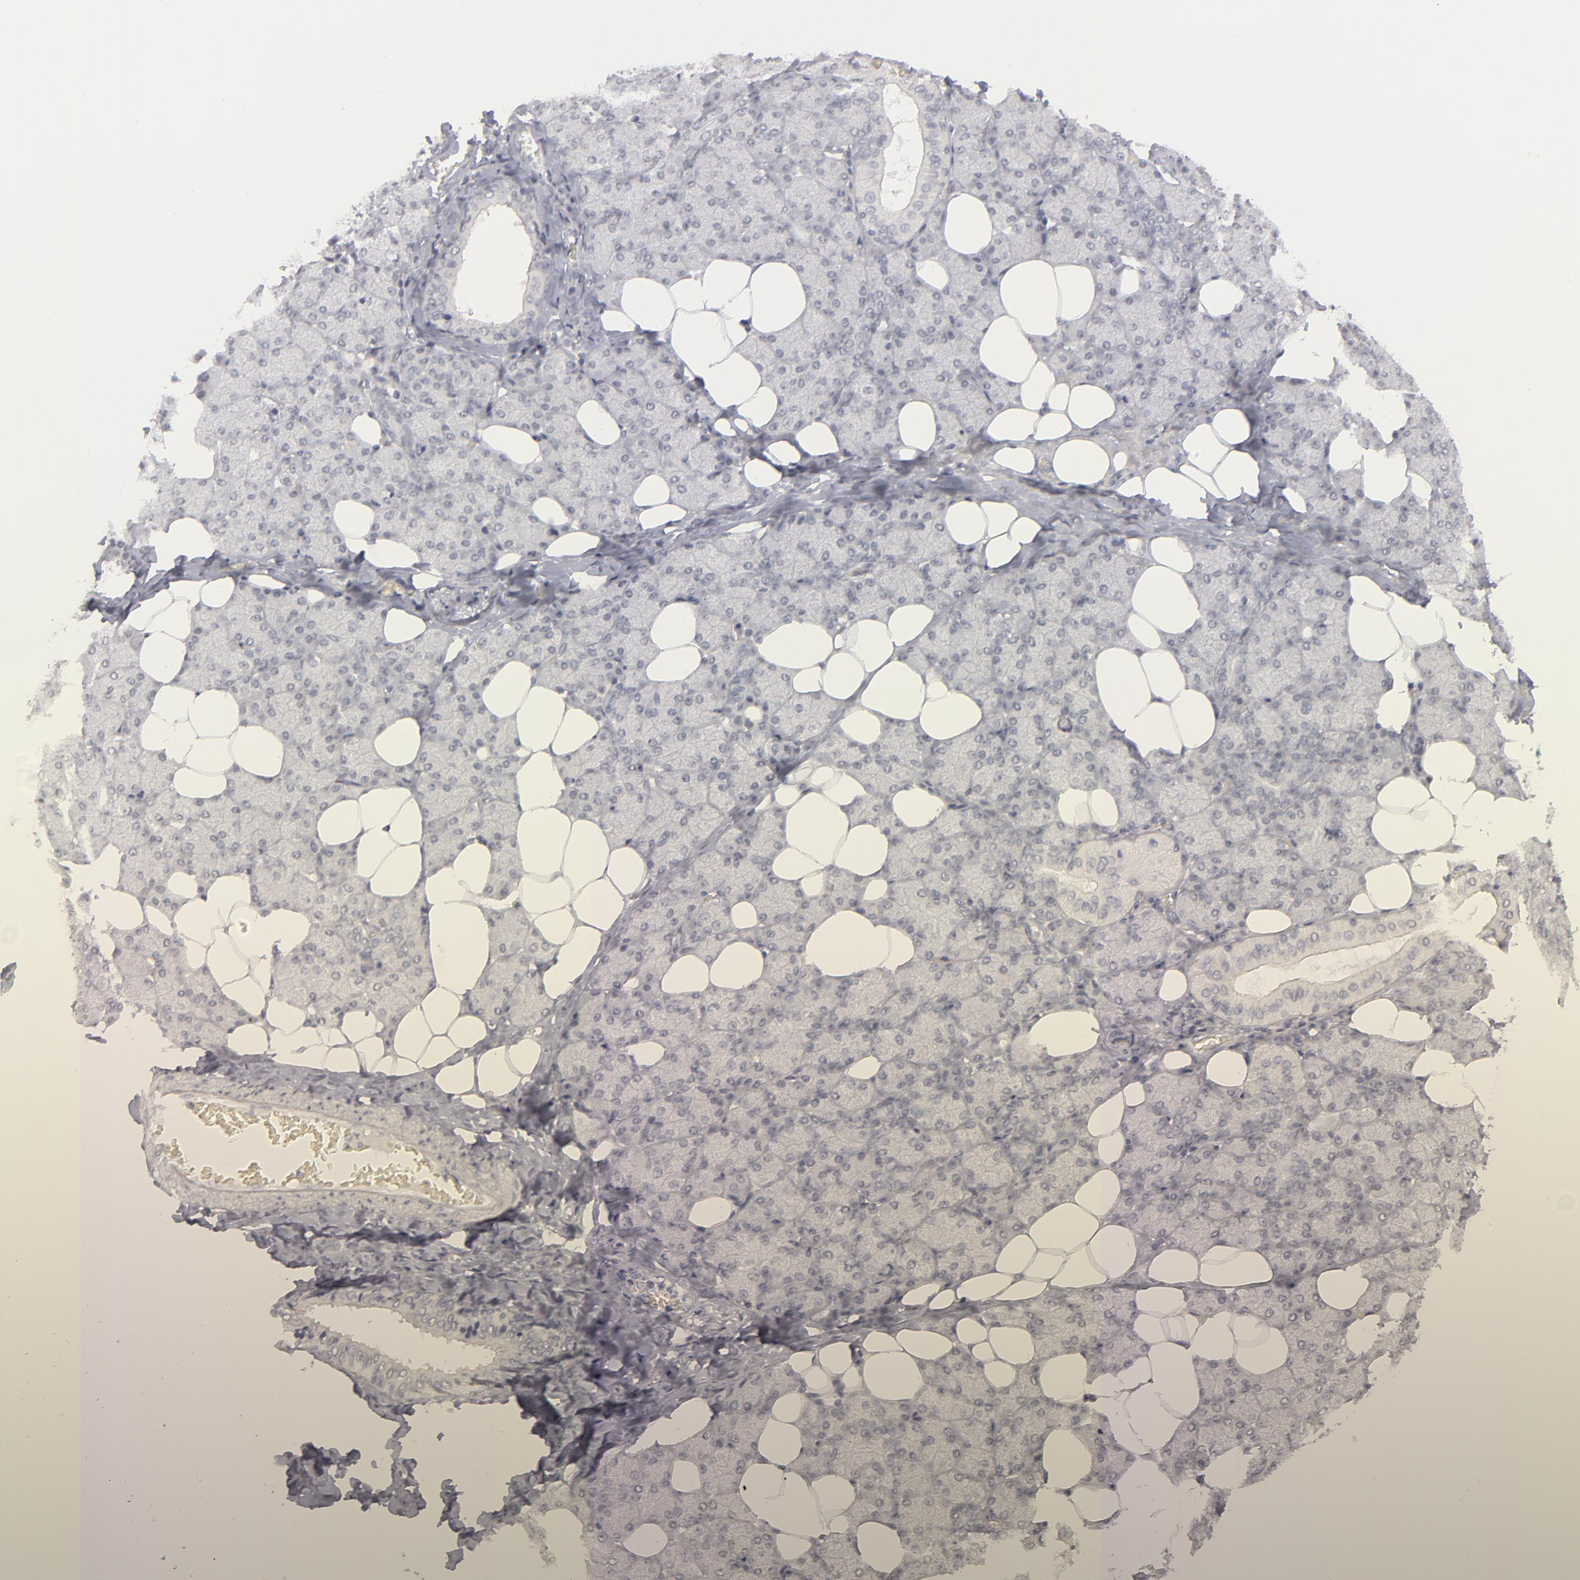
{"staining": {"intensity": "negative", "quantity": "none", "location": "none"}, "tissue": "salivary gland", "cell_type": "Glandular cells", "image_type": "normal", "snomed": [{"axis": "morphology", "description": "Normal tissue, NOS"}, {"axis": "topography", "description": "Lymph node"}, {"axis": "topography", "description": "Salivary gland"}], "caption": "Immunohistochemistry histopathology image of unremarkable salivary gland: human salivary gland stained with DAB (3,3'-diaminobenzidine) reveals no significant protein positivity in glandular cells.", "gene": "KIAA1210", "patient": {"sex": "male", "age": 8}}